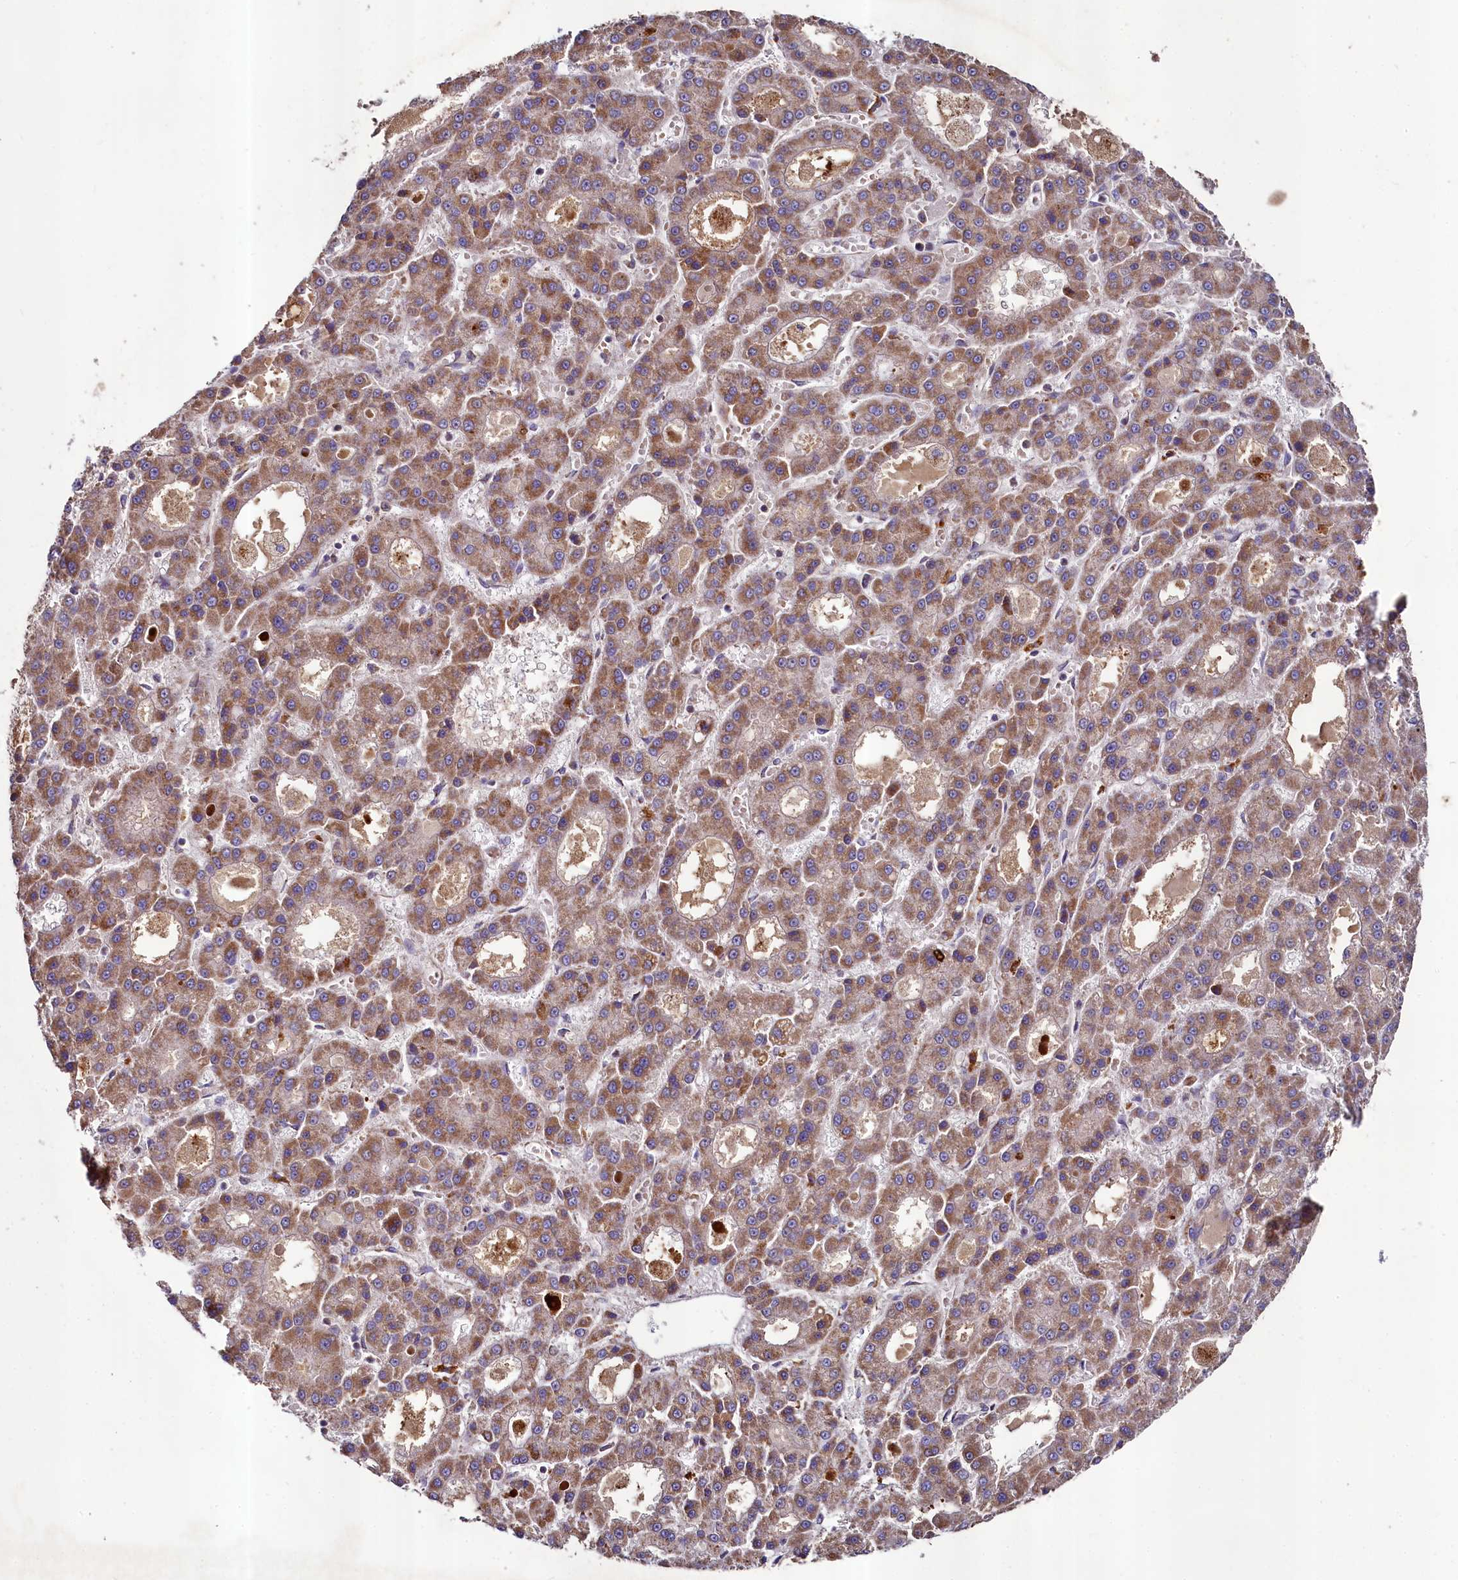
{"staining": {"intensity": "moderate", "quantity": ">75%", "location": "cytoplasmic/membranous"}, "tissue": "liver cancer", "cell_type": "Tumor cells", "image_type": "cancer", "snomed": [{"axis": "morphology", "description": "Carcinoma, Hepatocellular, NOS"}, {"axis": "topography", "description": "Liver"}], "caption": "High-power microscopy captured an IHC photomicrograph of hepatocellular carcinoma (liver), revealing moderate cytoplasmic/membranous expression in approximately >75% of tumor cells. The protein is stained brown, and the nuclei are stained in blue (DAB IHC with brightfield microscopy, high magnification).", "gene": "METTL4", "patient": {"sex": "male", "age": 70}}